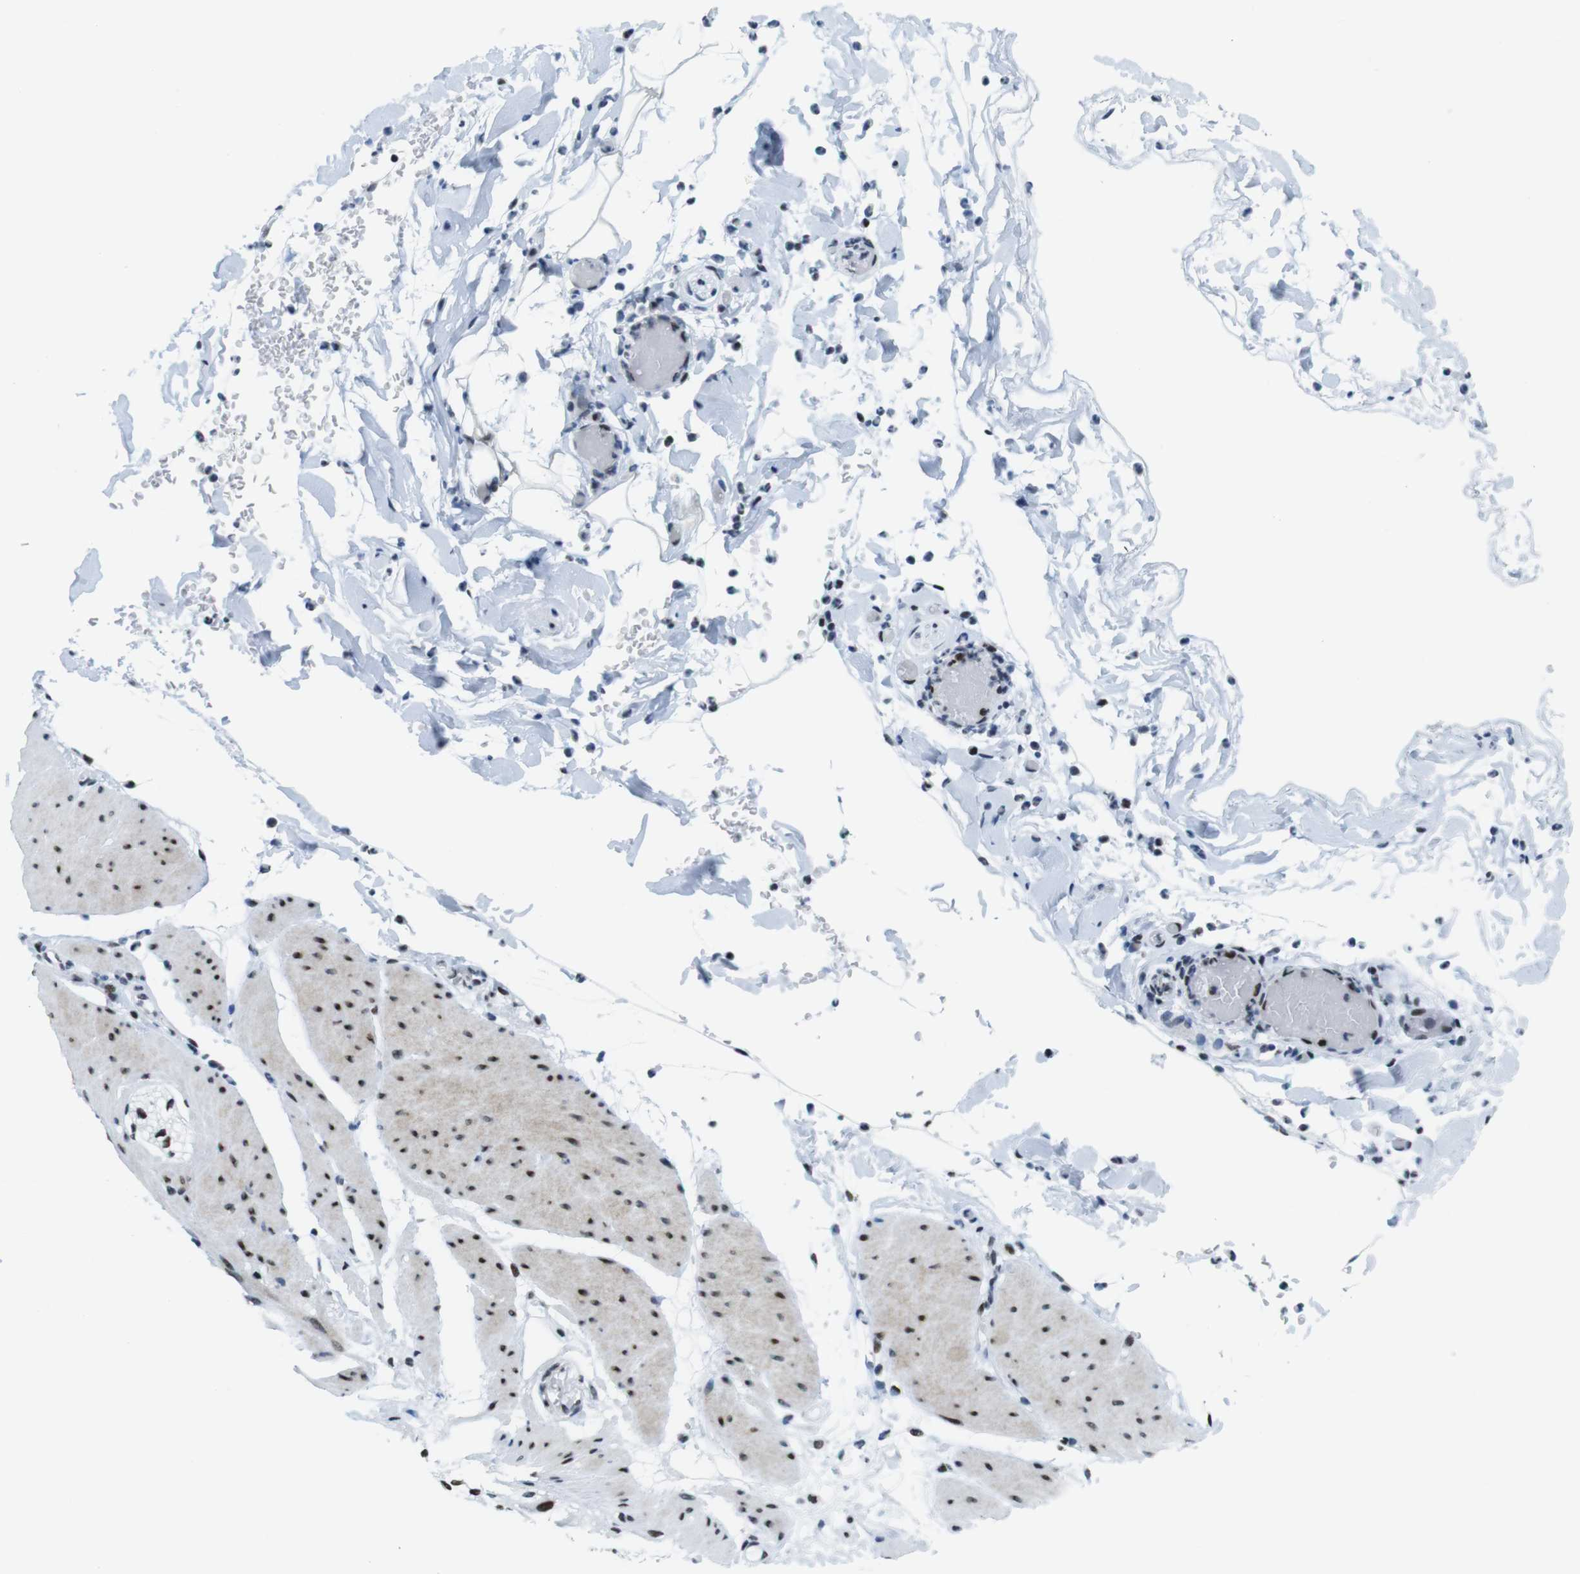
{"staining": {"intensity": "moderate", "quantity": ">75%", "location": "nuclear"}, "tissue": "smooth muscle", "cell_type": "Smooth muscle cells", "image_type": "normal", "snomed": [{"axis": "morphology", "description": "Normal tissue, NOS"}, {"axis": "topography", "description": "Smooth muscle"}, {"axis": "topography", "description": "Colon"}], "caption": "An image of smooth muscle stained for a protein displays moderate nuclear brown staining in smooth muscle cells. The staining is performed using DAB (3,3'-diaminobenzidine) brown chromogen to label protein expression. The nuclei are counter-stained blue using hematoxylin.", "gene": "CITED2", "patient": {"sex": "male", "age": 67}}